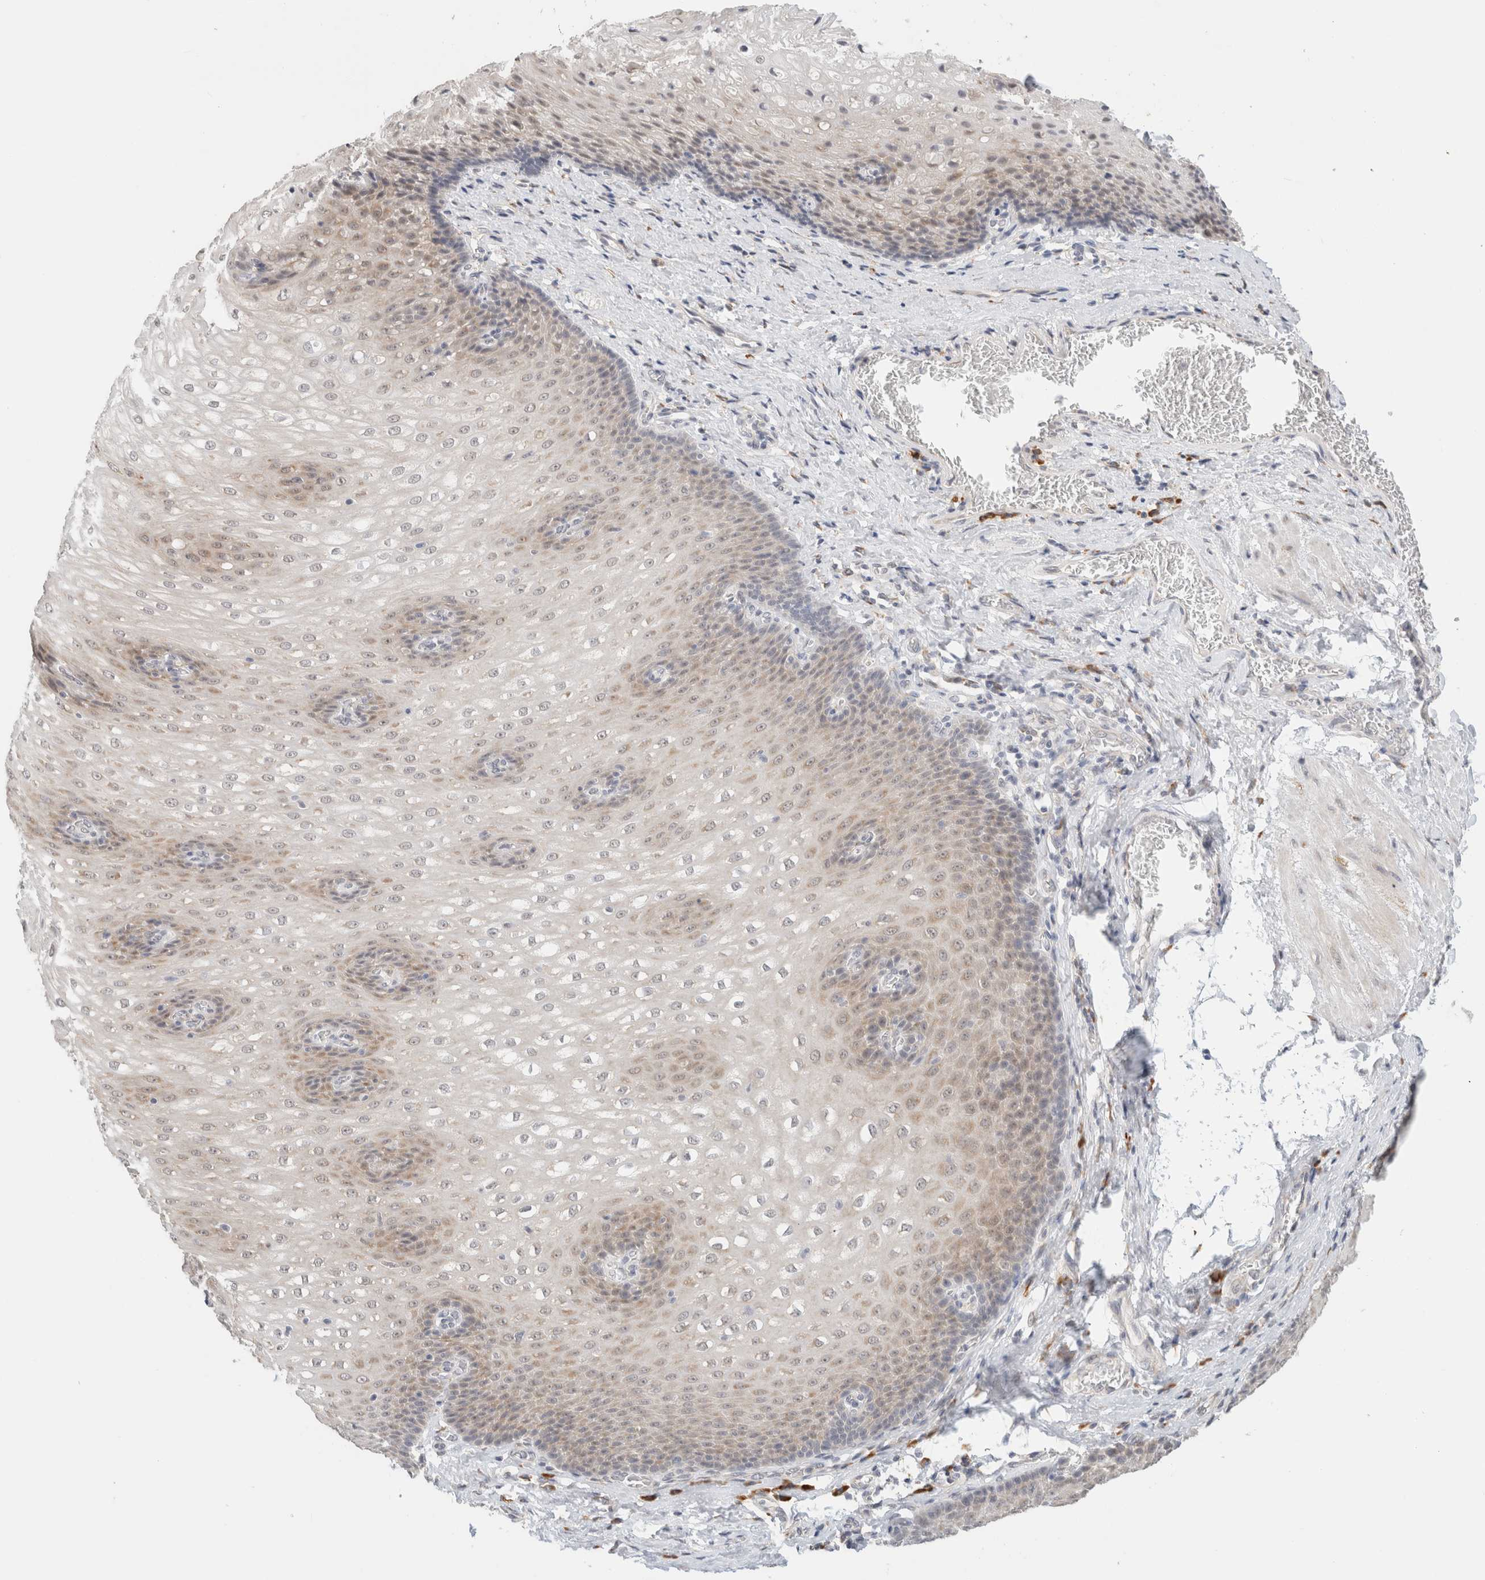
{"staining": {"intensity": "weak", "quantity": "25%-75%", "location": "cytoplasmic/membranous"}, "tissue": "esophagus", "cell_type": "Squamous epithelial cells", "image_type": "normal", "snomed": [{"axis": "morphology", "description": "Normal tissue, NOS"}, {"axis": "topography", "description": "Esophagus"}], "caption": "The micrograph demonstrates immunohistochemical staining of unremarkable esophagus. There is weak cytoplasmic/membranous positivity is identified in approximately 25%-75% of squamous epithelial cells. (Stains: DAB in brown, nuclei in blue, Microscopy: brightfield microscopy at high magnification).", "gene": "HDLBP", "patient": {"sex": "male", "age": 48}}